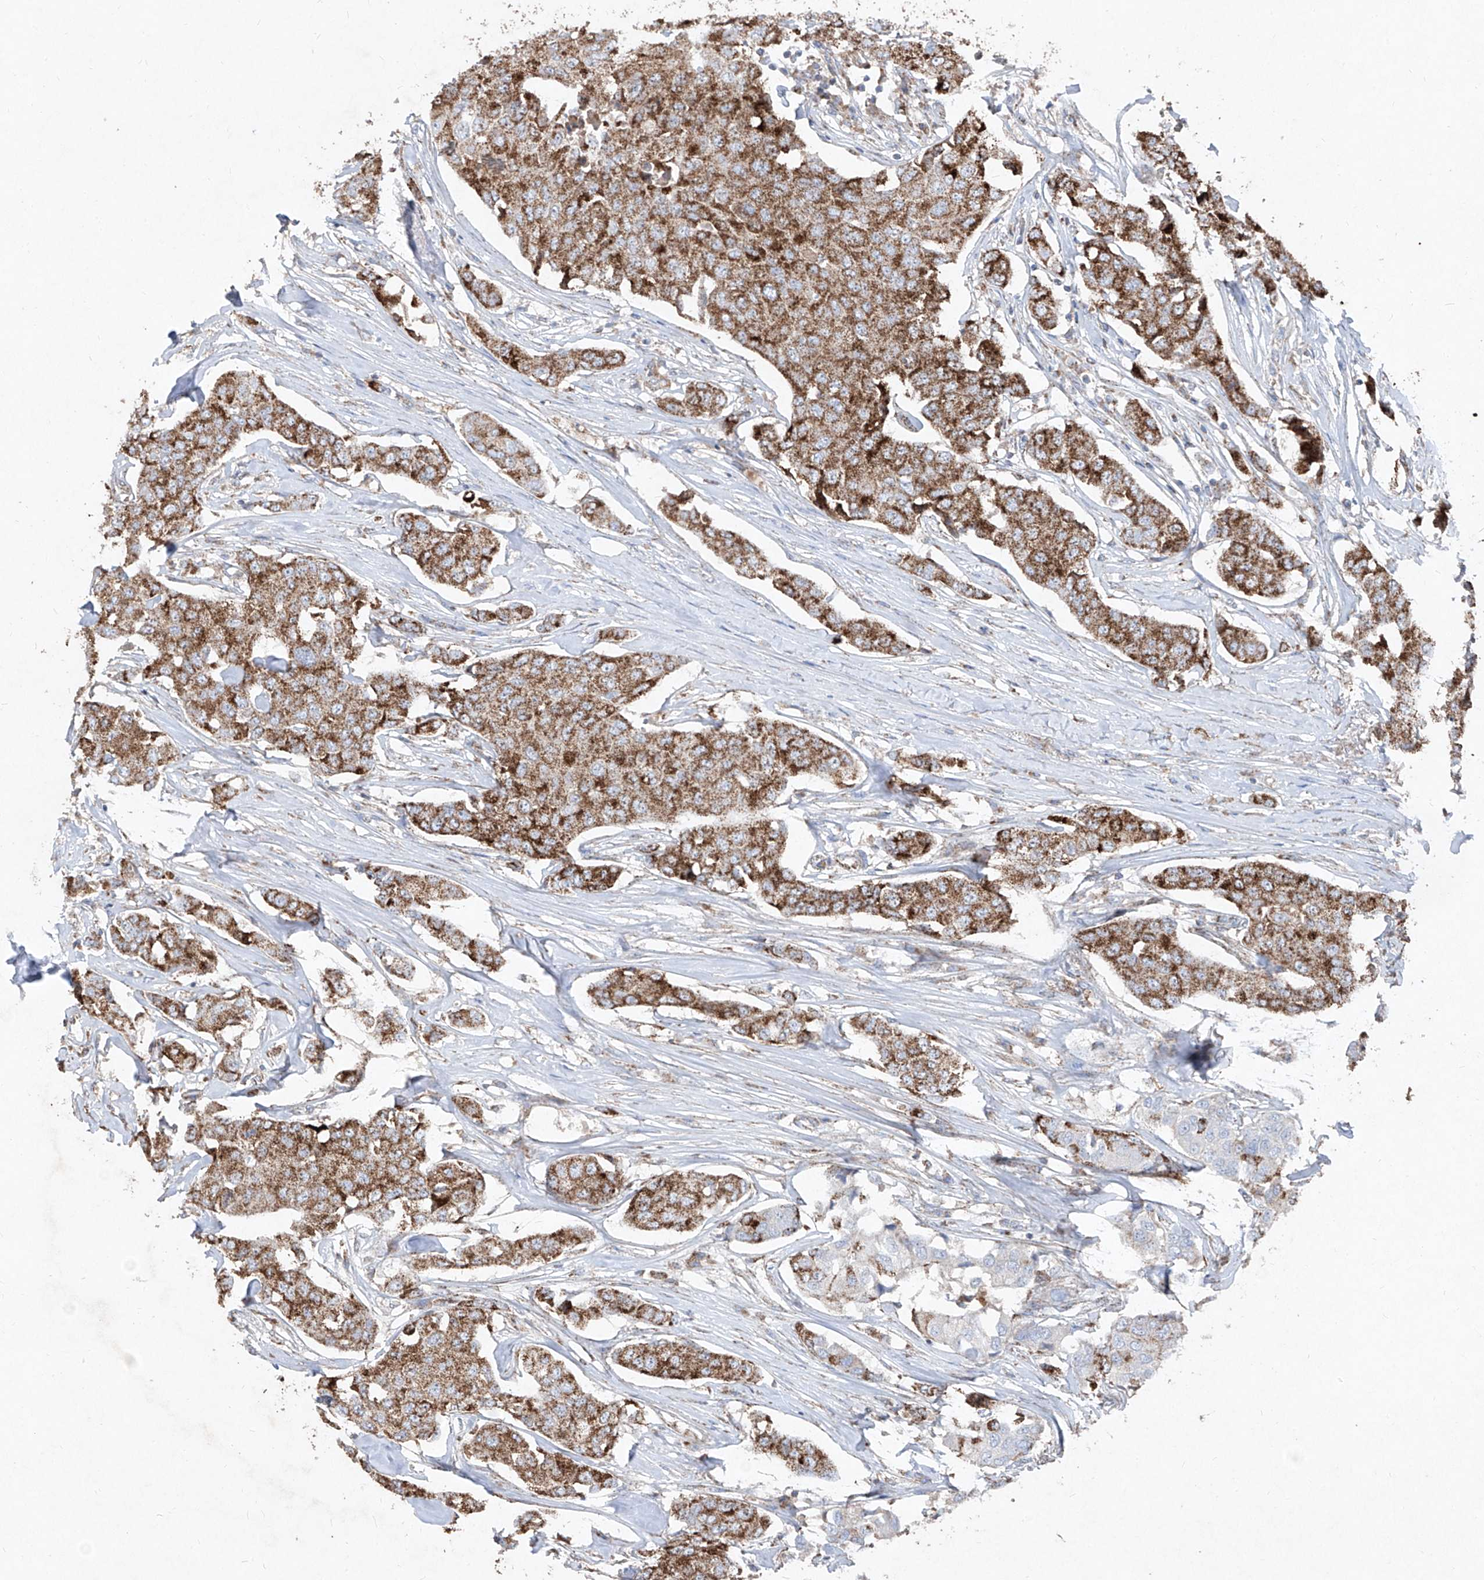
{"staining": {"intensity": "moderate", "quantity": ">75%", "location": "cytoplasmic/membranous"}, "tissue": "breast cancer", "cell_type": "Tumor cells", "image_type": "cancer", "snomed": [{"axis": "morphology", "description": "Duct carcinoma"}, {"axis": "topography", "description": "Breast"}], "caption": "Moderate cytoplasmic/membranous positivity is identified in about >75% of tumor cells in breast invasive ductal carcinoma. The staining is performed using DAB (3,3'-diaminobenzidine) brown chromogen to label protein expression. The nuclei are counter-stained blue using hematoxylin.", "gene": "ABCD3", "patient": {"sex": "female", "age": 80}}